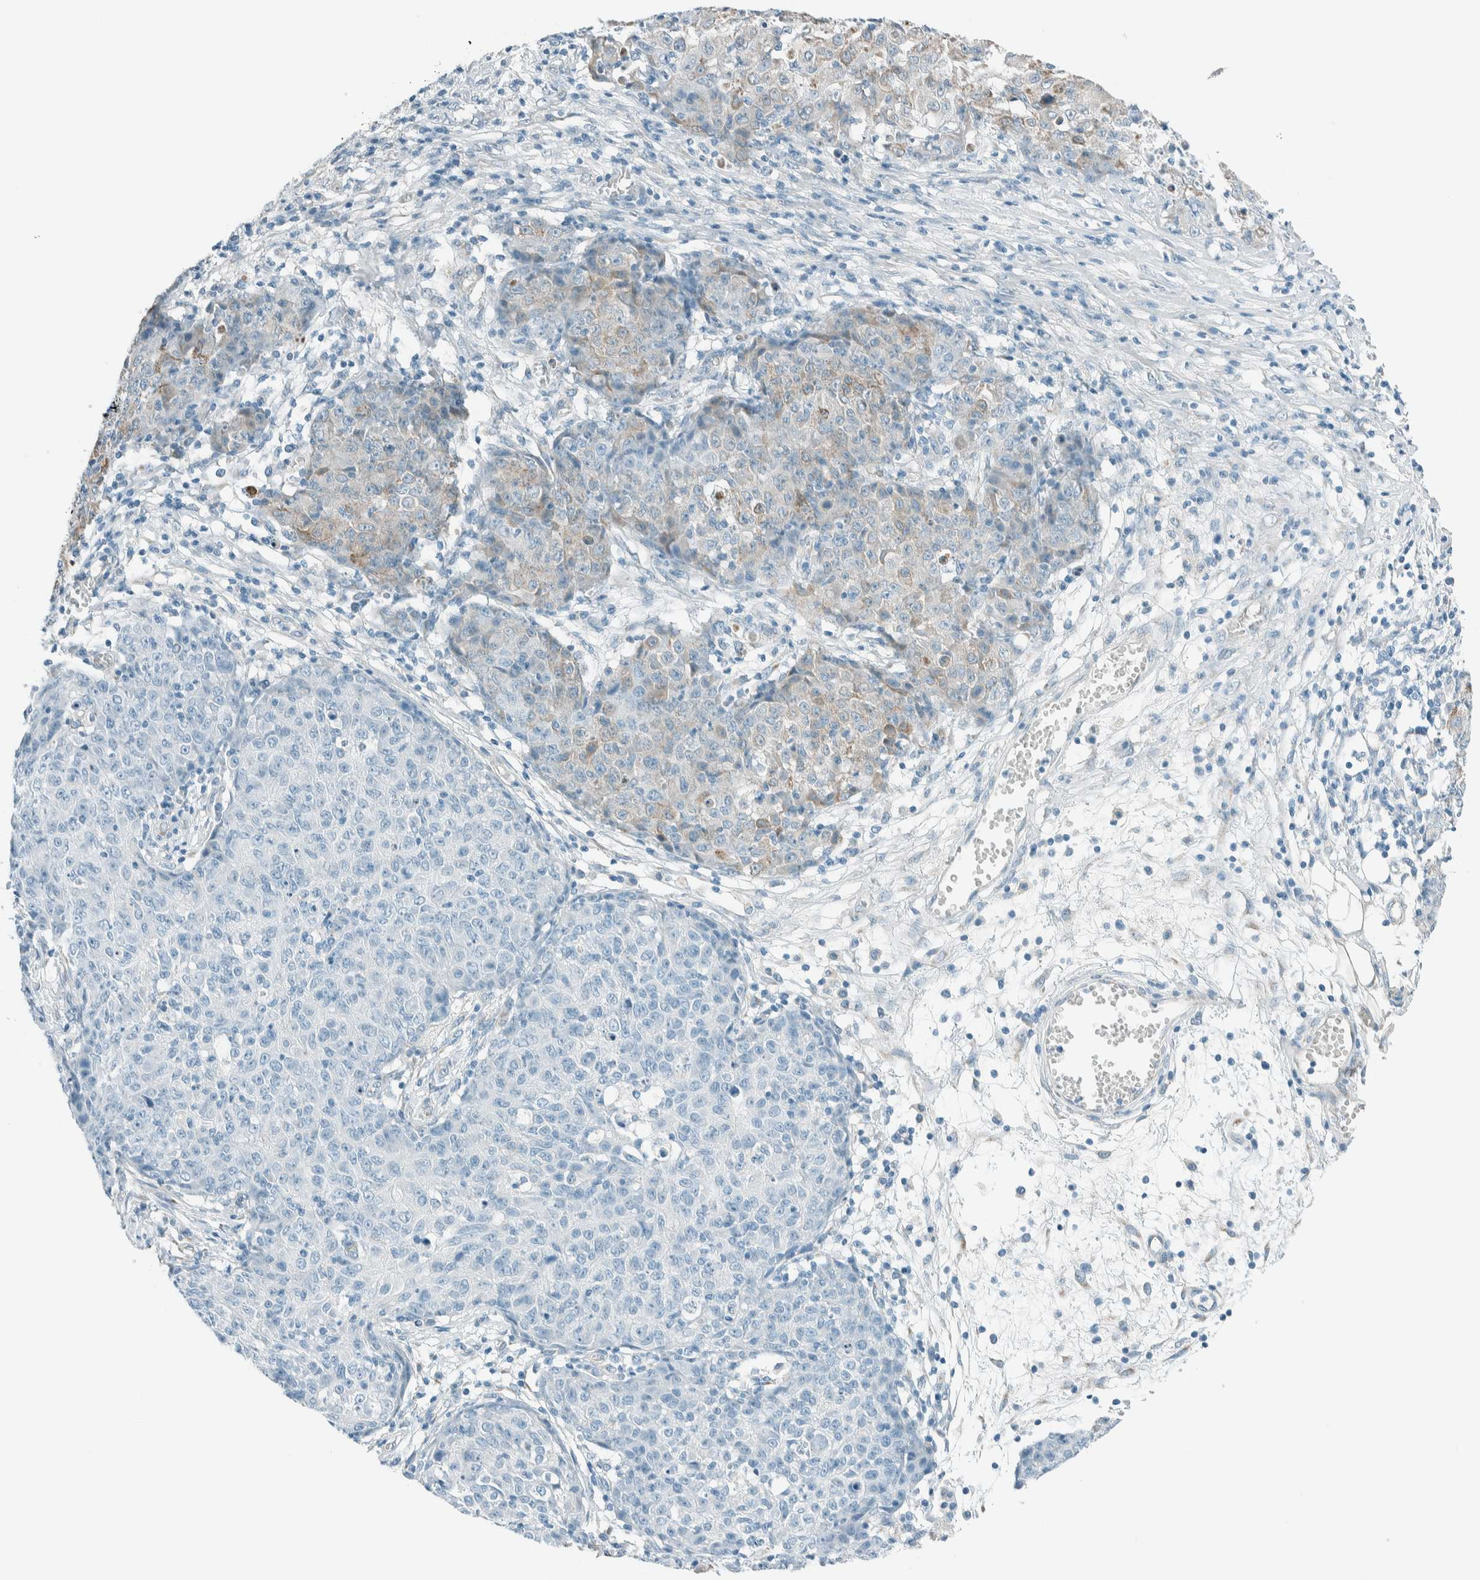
{"staining": {"intensity": "weak", "quantity": "<25%", "location": "cytoplasmic/membranous"}, "tissue": "ovarian cancer", "cell_type": "Tumor cells", "image_type": "cancer", "snomed": [{"axis": "morphology", "description": "Carcinoma, endometroid"}, {"axis": "topography", "description": "Ovary"}], "caption": "Histopathology image shows no protein positivity in tumor cells of ovarian cancer tissue.", "gene": "ALDH7A1", "patient": {"sex": "female", "age": 42}}